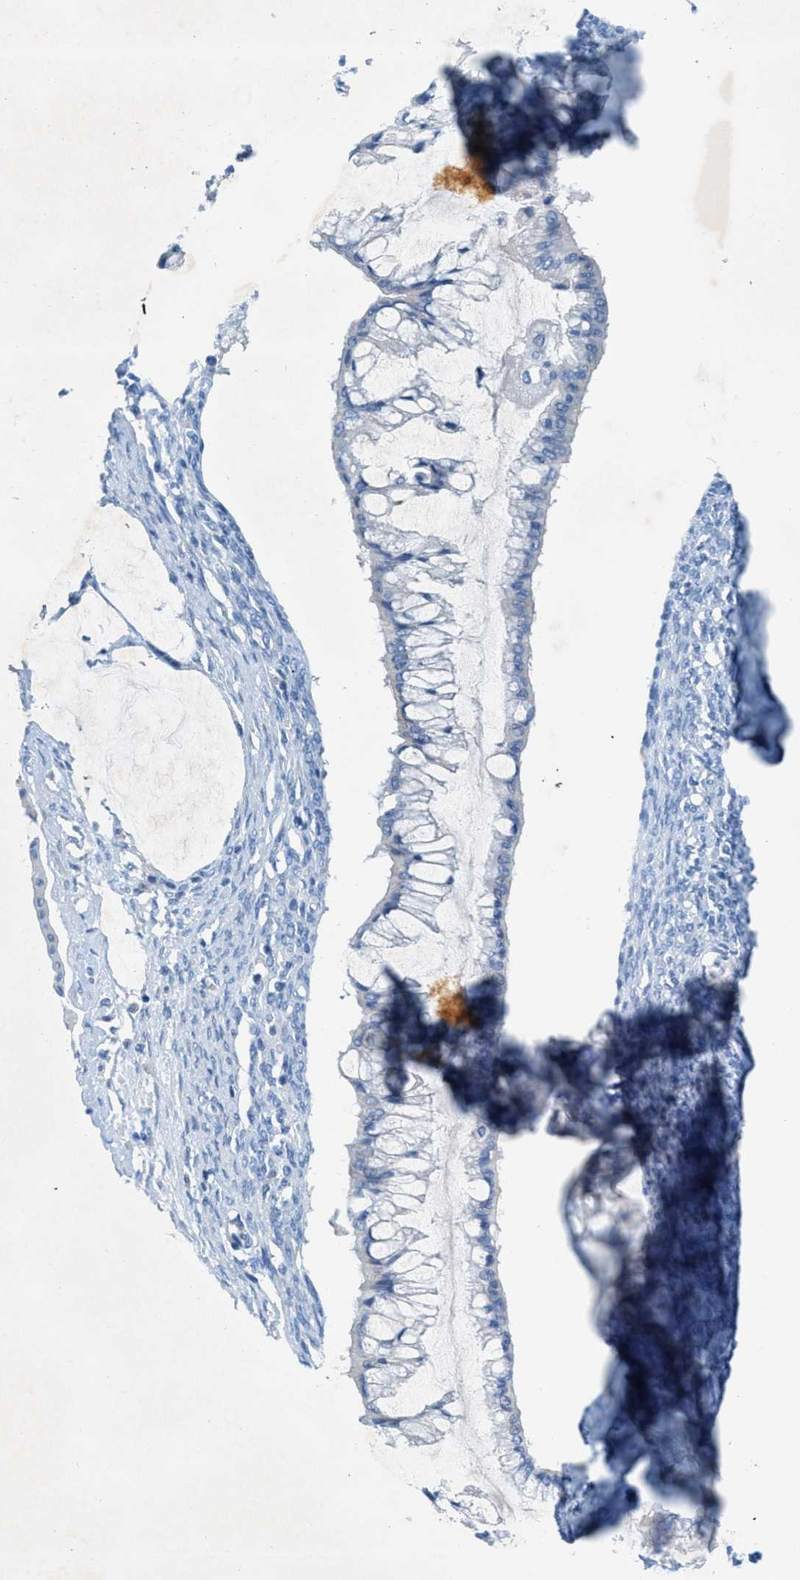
{"staining": {"intensity": "negative", "quantity": "none", "location": "none"}, "tissue": "ovarian cancer", "cell_type": "Tumor cells", "image_type": "cancer", "snomed": [{"axis": "morphology", "description": "Cystadenocarcinoma, mucinous, NOS"}, {"axis": "topography", "description": "Ovary"}], "caption": "This is an IHC image of mucinous cystadenocarcinoma (ovarian). There is no expression in tumor cells.", "gene": "GALNT17", "patient": {"sex": "female", "age": 73}}